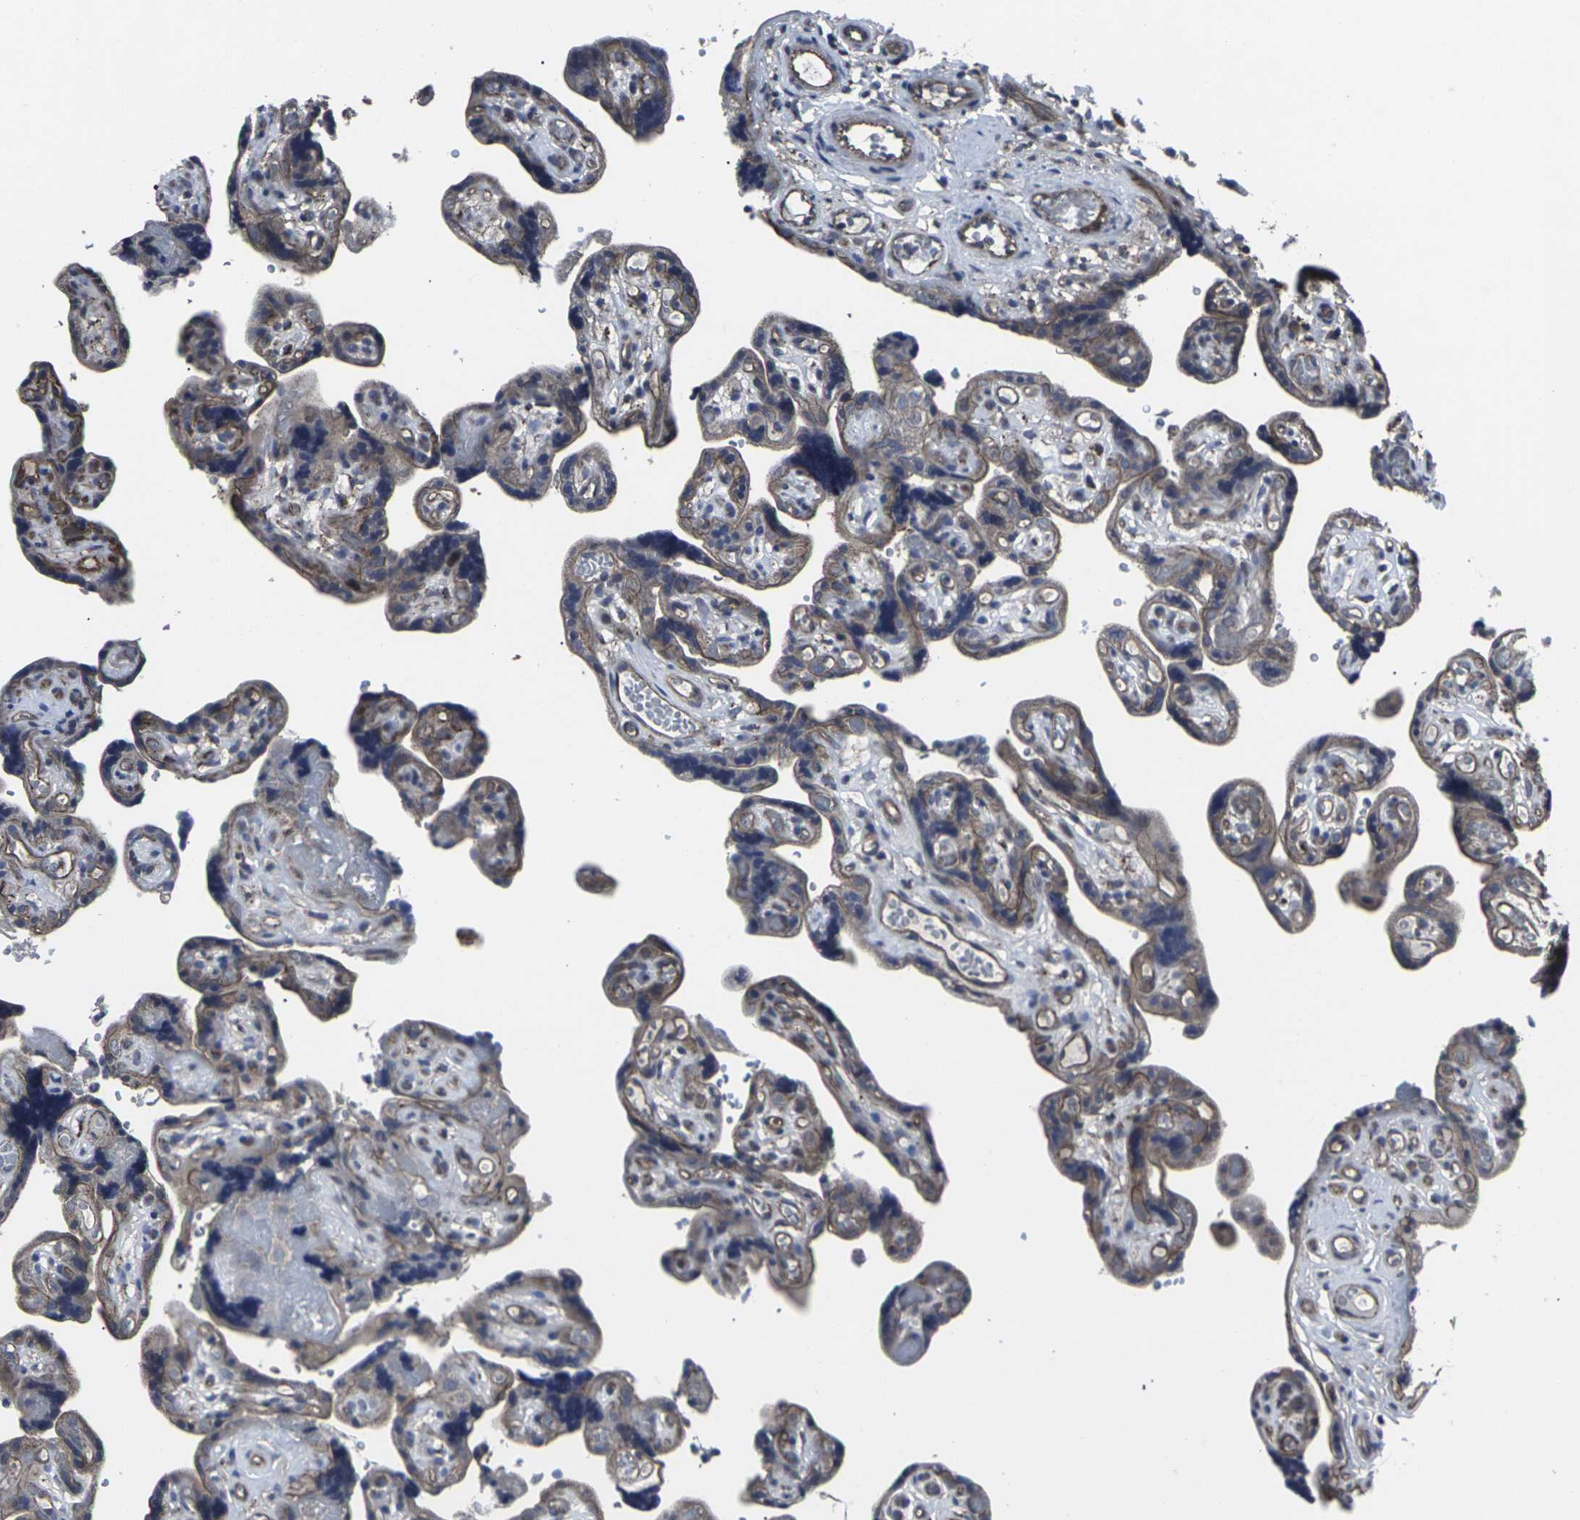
{"staining": {"intensity": "weak", "quantity": ">75%", "location": "cytoplasmic/membranous"}, "tissue": "placenta", "cell_type": "Decidual cells", "image_type": "normal", "snomed": [{"axis": "morphology", "description": "Normal tissue, NOS"}, {"axis": "topography", "description": "Placenta"}], "caption": "A micrograph of placenta stained for a protein shows weak cytoplasmic/membranous brown staining in decidual cells.", "gene": "MAPKAPK2", "patient": {"sex": "female", "age": 30}}